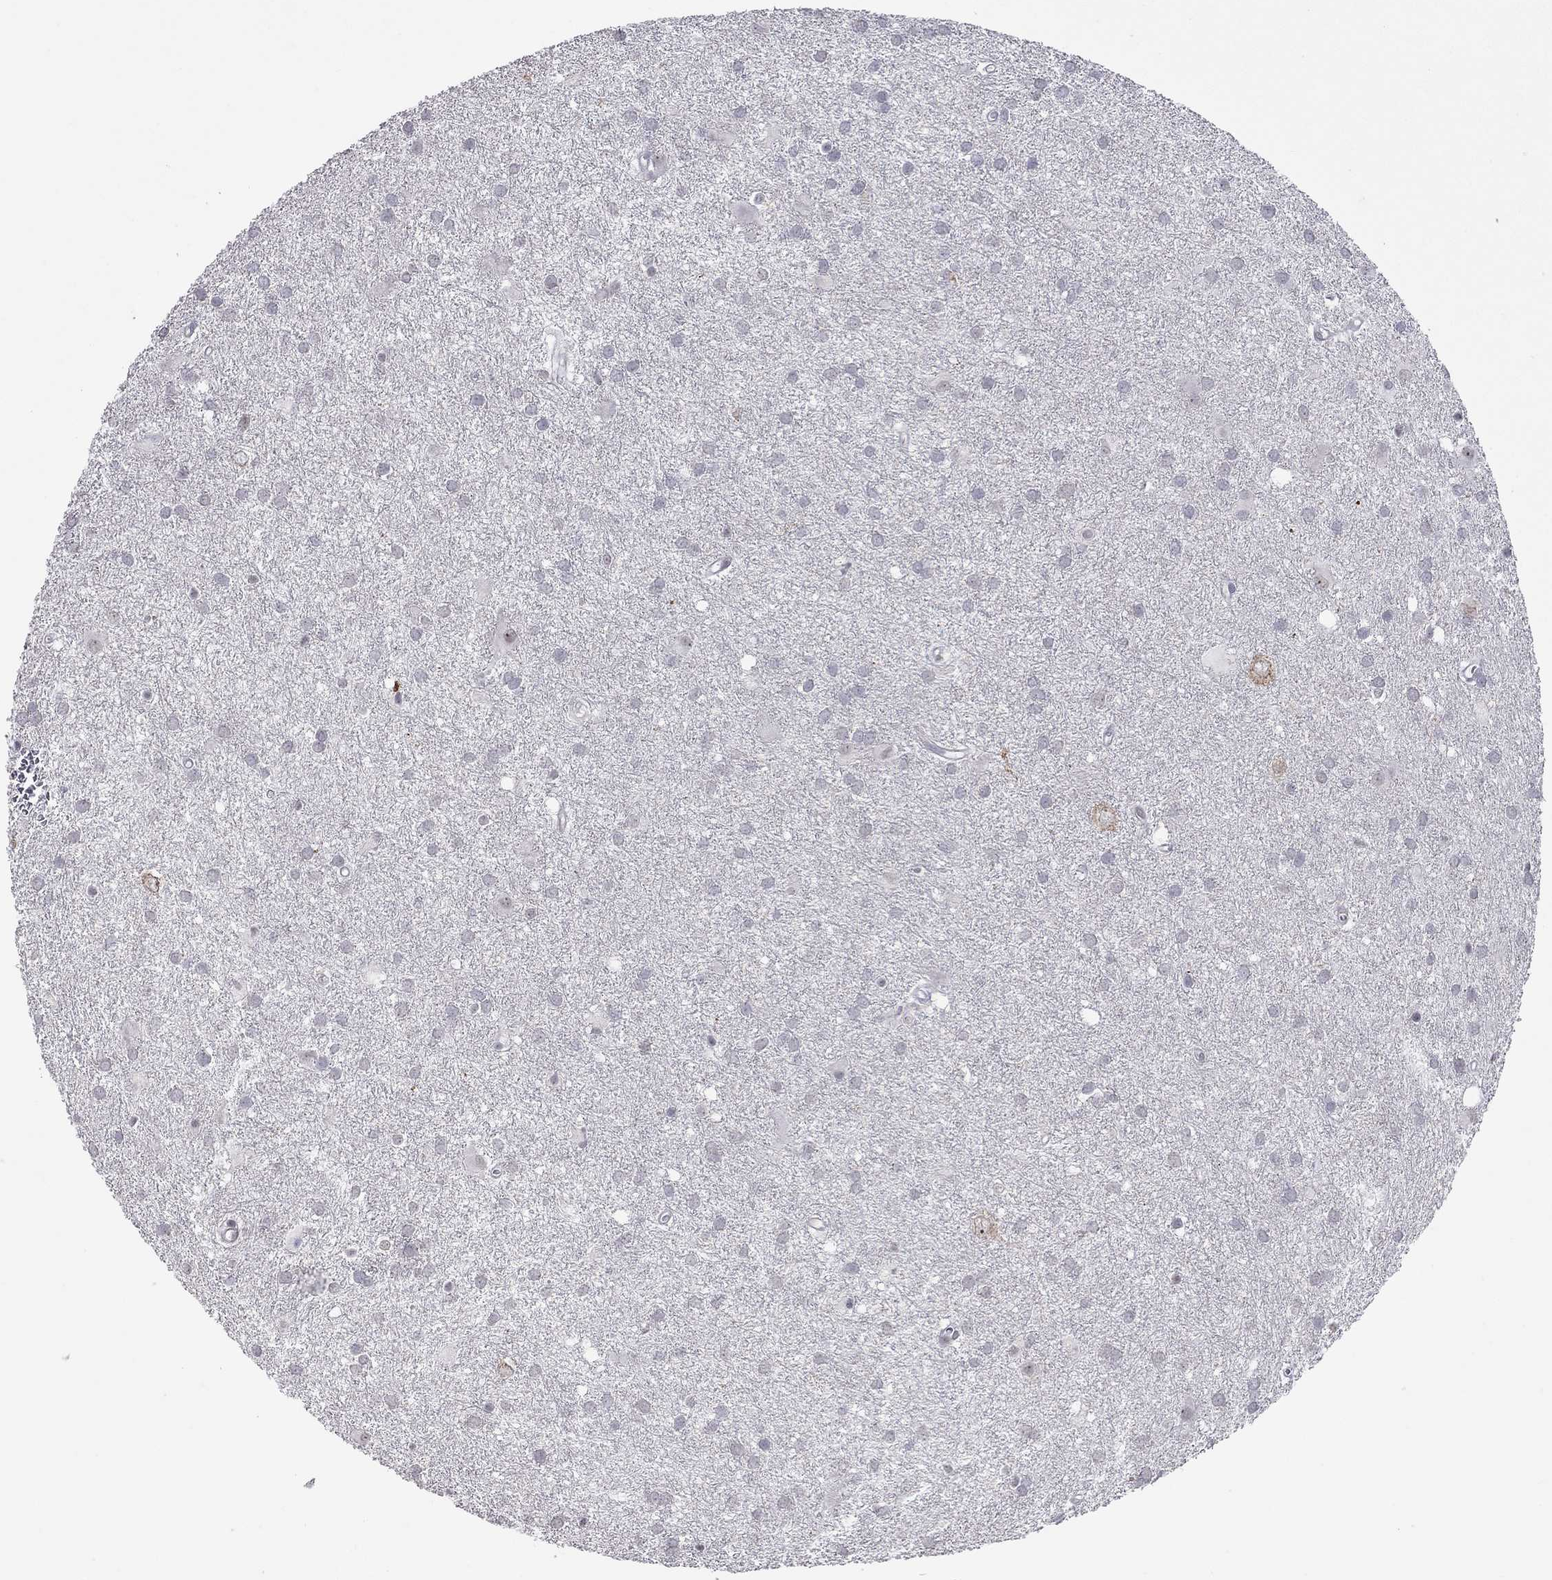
{"staining": {"intensity": "negative", "quantity": "none", "location": "none"}, "tissue": "glioma", "cell_type": "Tumor cells", "image_type": "cancer", "snomed": [{"axis": "morphology", "description": "Glioma, malignant, Low grade"}, {"axis": "topography", "description": "Brain"}], "caption": "IHC histopathology image of neoplastic tissue: human glioma stained with DAB displays no significant protein staining in tumor cells.", "gene": "SHOC2", "patient": {"sex": "male", "age": 58}}